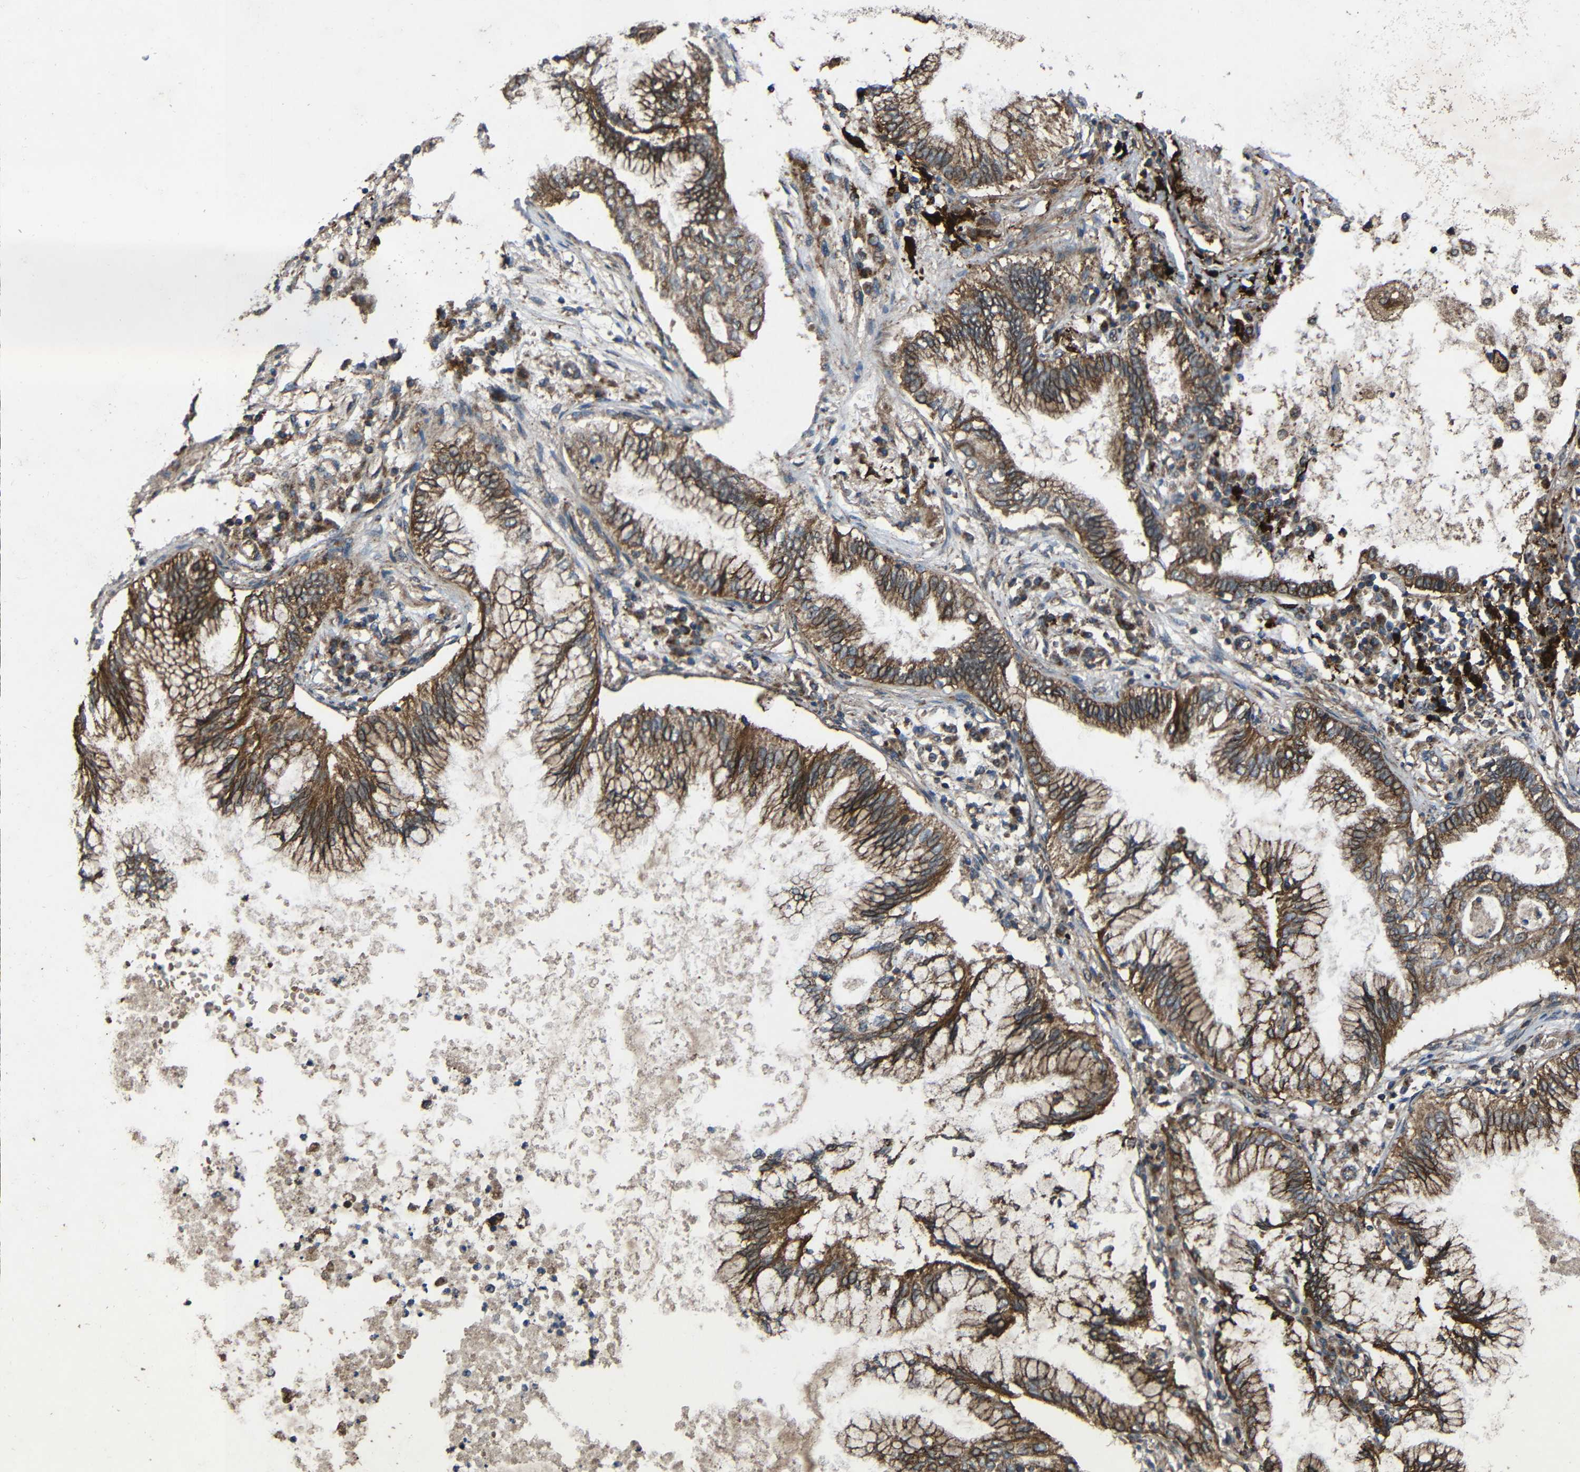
{"staining": {"intensity": "strong", "quantity": ">75%", "location": "cytoplasmic/membranous"}, "tissue": "lung cancer", "cell_type": "Tumor cells", "image_type": "cancer", "snomed": [{"axis": "morphology", "description": "Normal tissue, NOS"}, {"axis": "morphology", "description": "Adenocarcinoma, NOS"}, {"axis": "topography", "description": "Bronchus"}, {"axis": "topography", "description": "Lung"}], "caption": "Immunohistochemistry (IHC) (DAB) staining of human lung cancer (adenocarcinoma) displays strong cytoplasmic/membranous protein expression in approximately >75% of tumor cells.", "gene": "C1GALT1", "patient": {"sex": "female", "age": 70}}